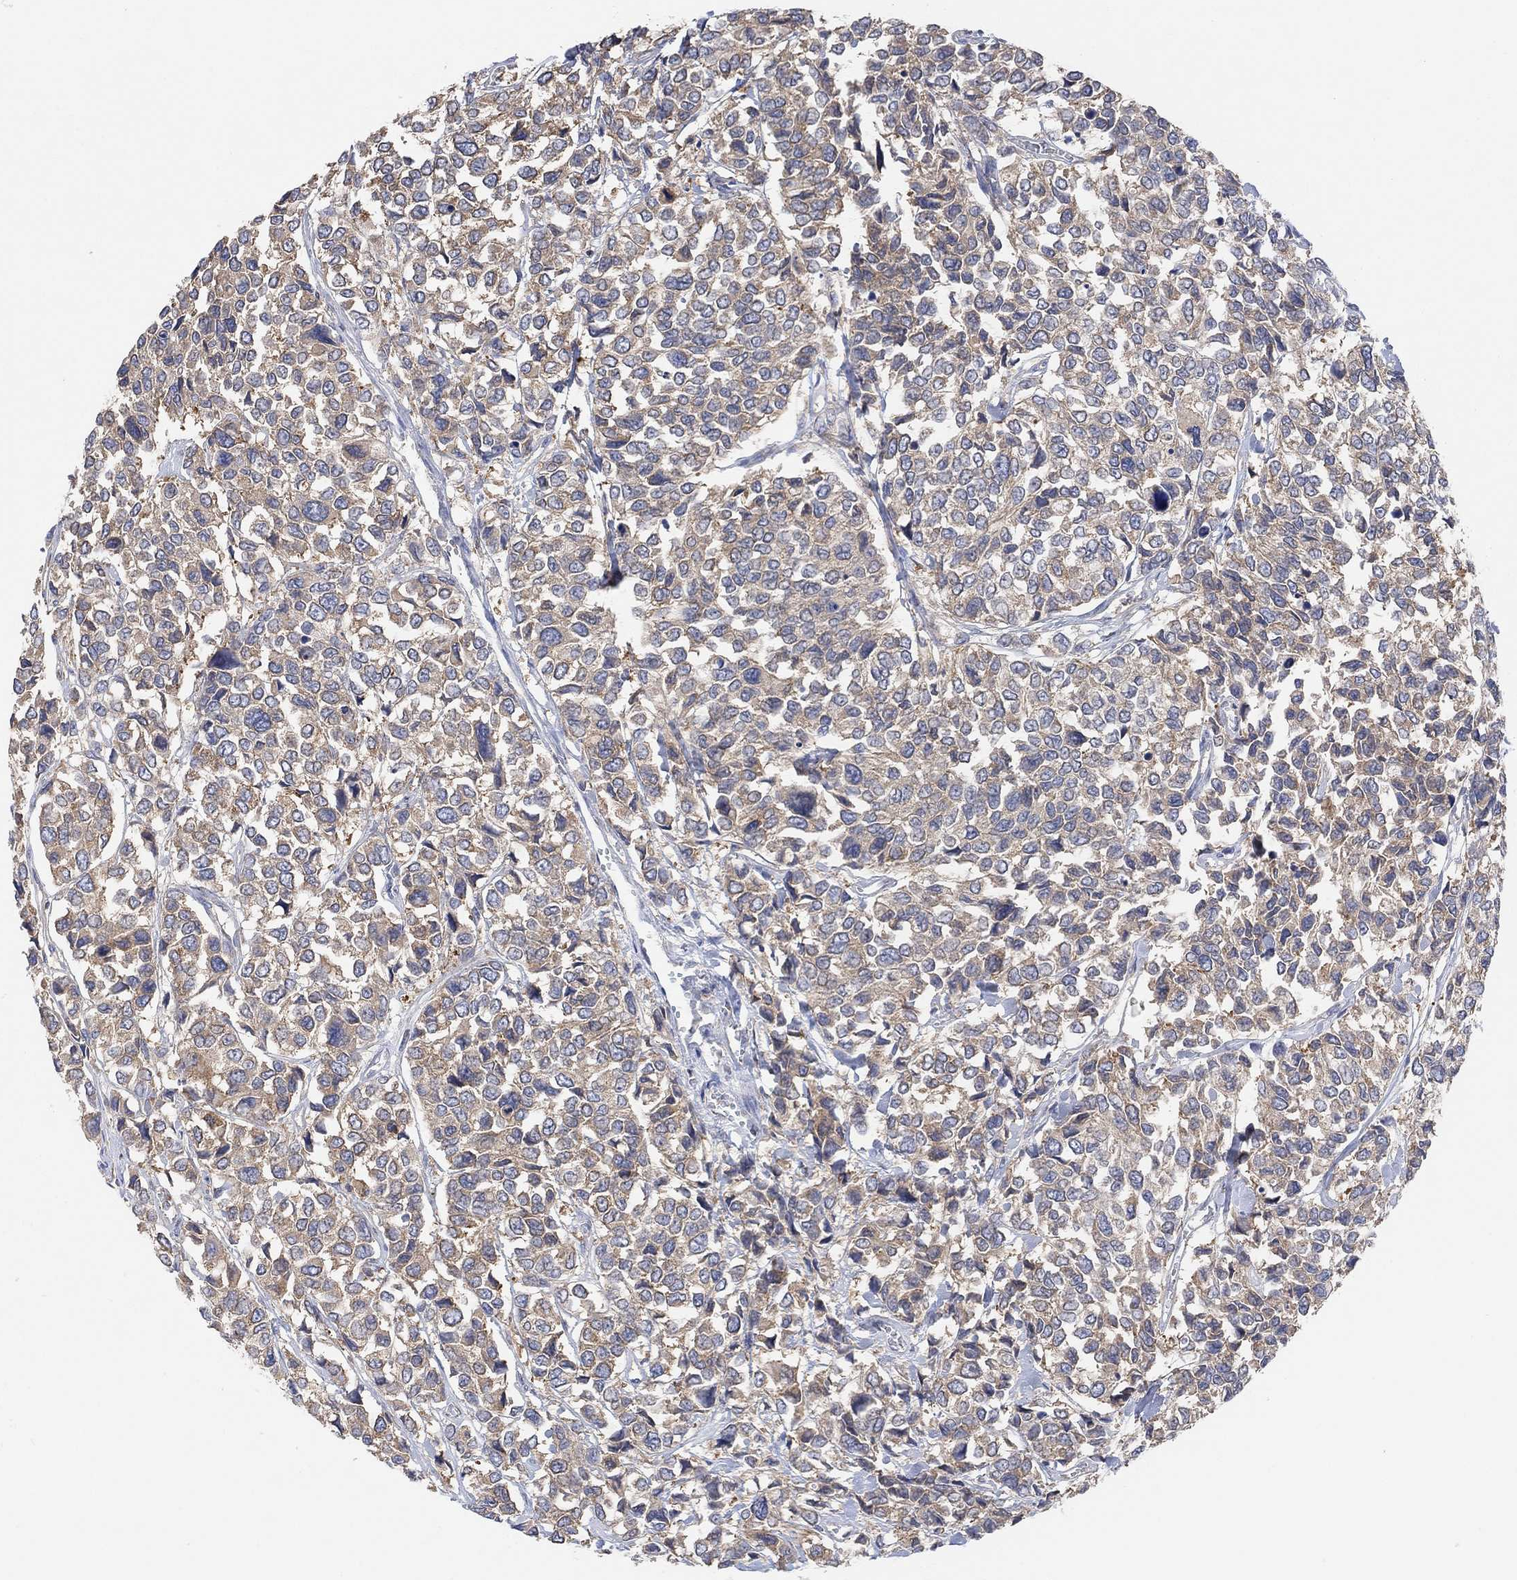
{"staining": {"intensity": "weak", "quantity": ">75%", "location": "cytoplasmic/membranous"}, "tissue": "urothelial cancer", "cell_type": "Tumor cells", "image_type": "cancer", "snomed": [{"axis": "morphology", "description": "Urothelial carcinoma, High grade"}, {"axis": "topography", "description": "Urinary bladder"}], "caption": "The immunohistochemical stain highlights weak cytoplasmic/membranous expression in tumor cells of high-grade urothelial carcinoma tissue. (IHC, brightfield microscopy, high magnification).", "gene": "BLOC1S3", "patient": {"sex": "male", "age": 77}}